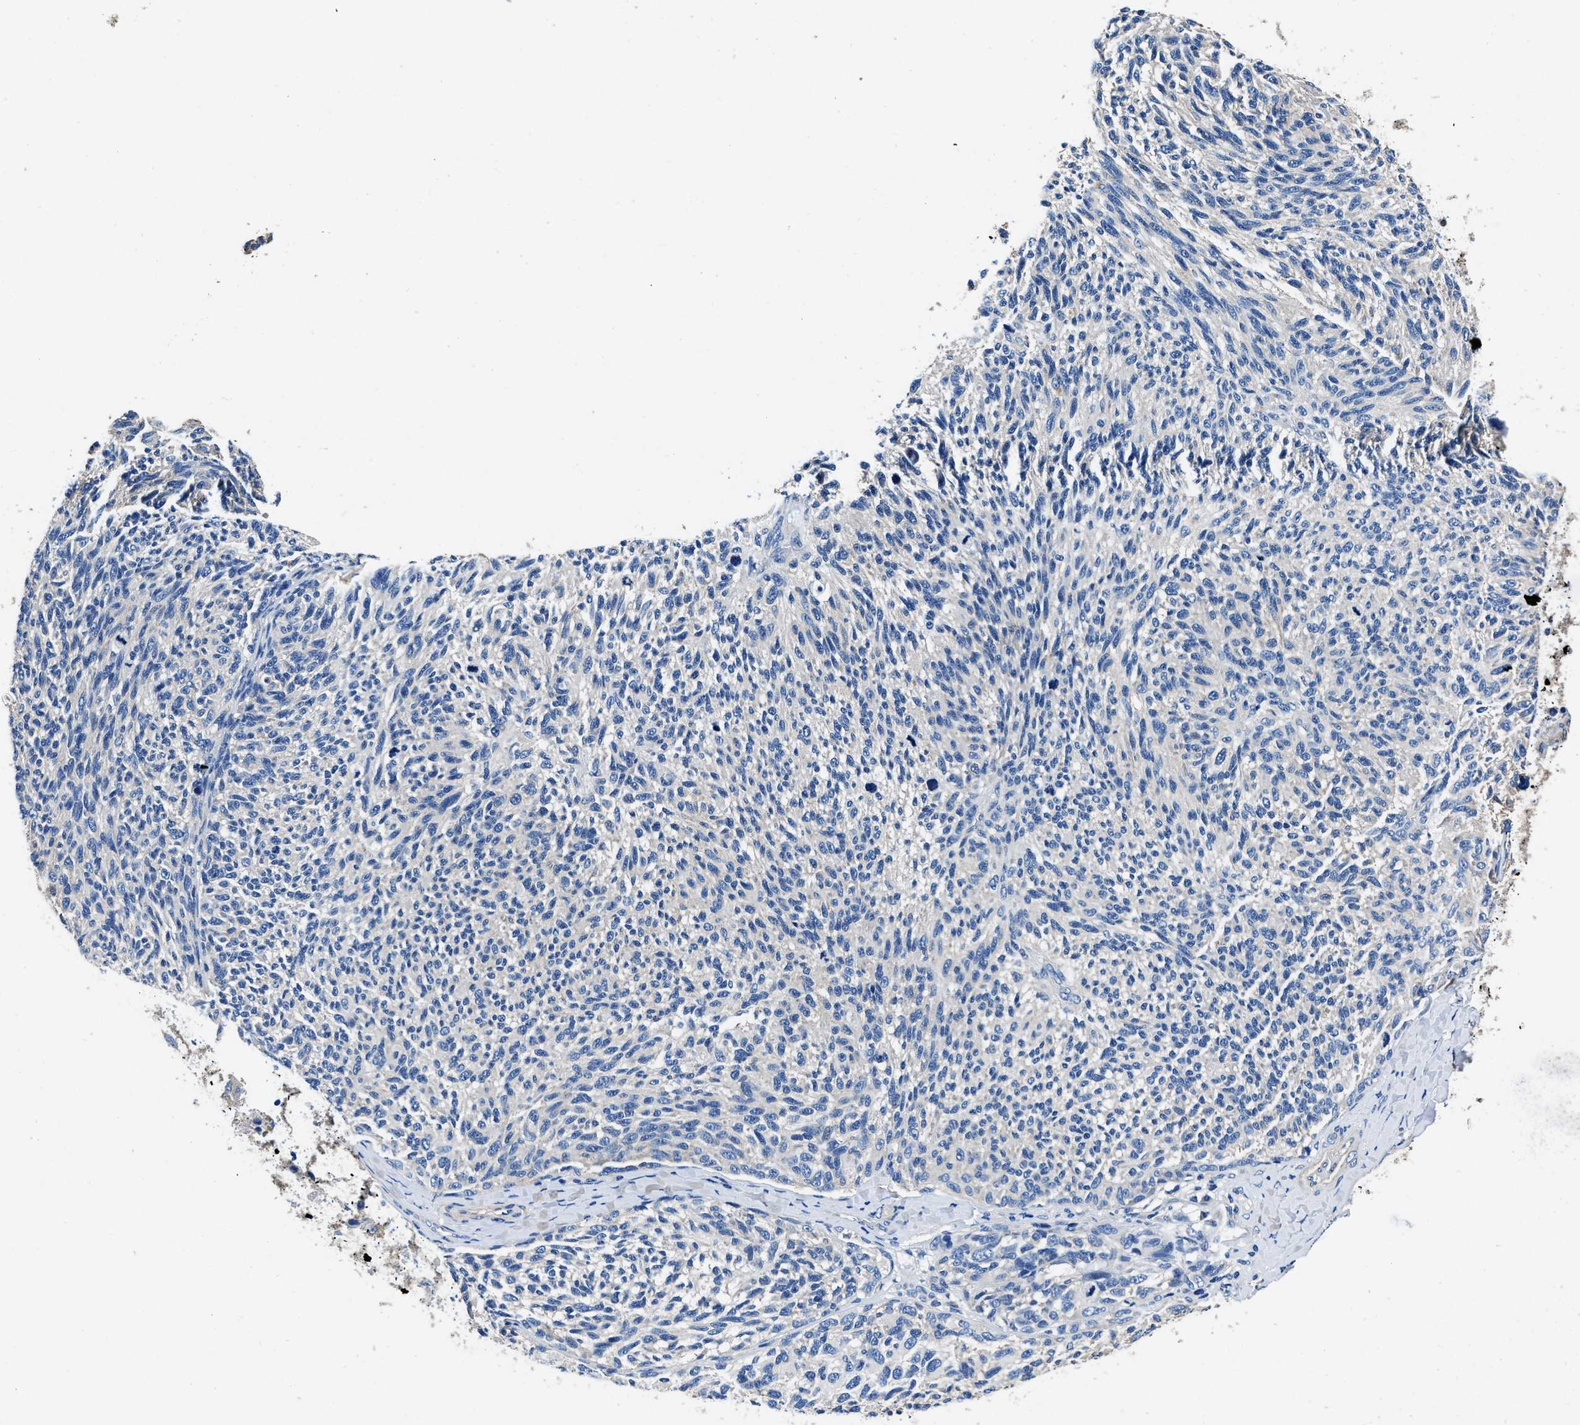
{"staining": {"intensity": "negative", "quantity": "none", "location": "none"}, "tissue": "melanoma", "cell_type": "Tumor cells", "image_type": "cancer", "snomed": [{"axis": "morphology", "description": "Malignant melanoma, NOS"}, {"axis": "topography", "description": "Skin"}], "caption": "Tumor cells show no significant staining in melanoma.", "gene": "NEU1", "patient": {"sex": "female", "age": 73}}